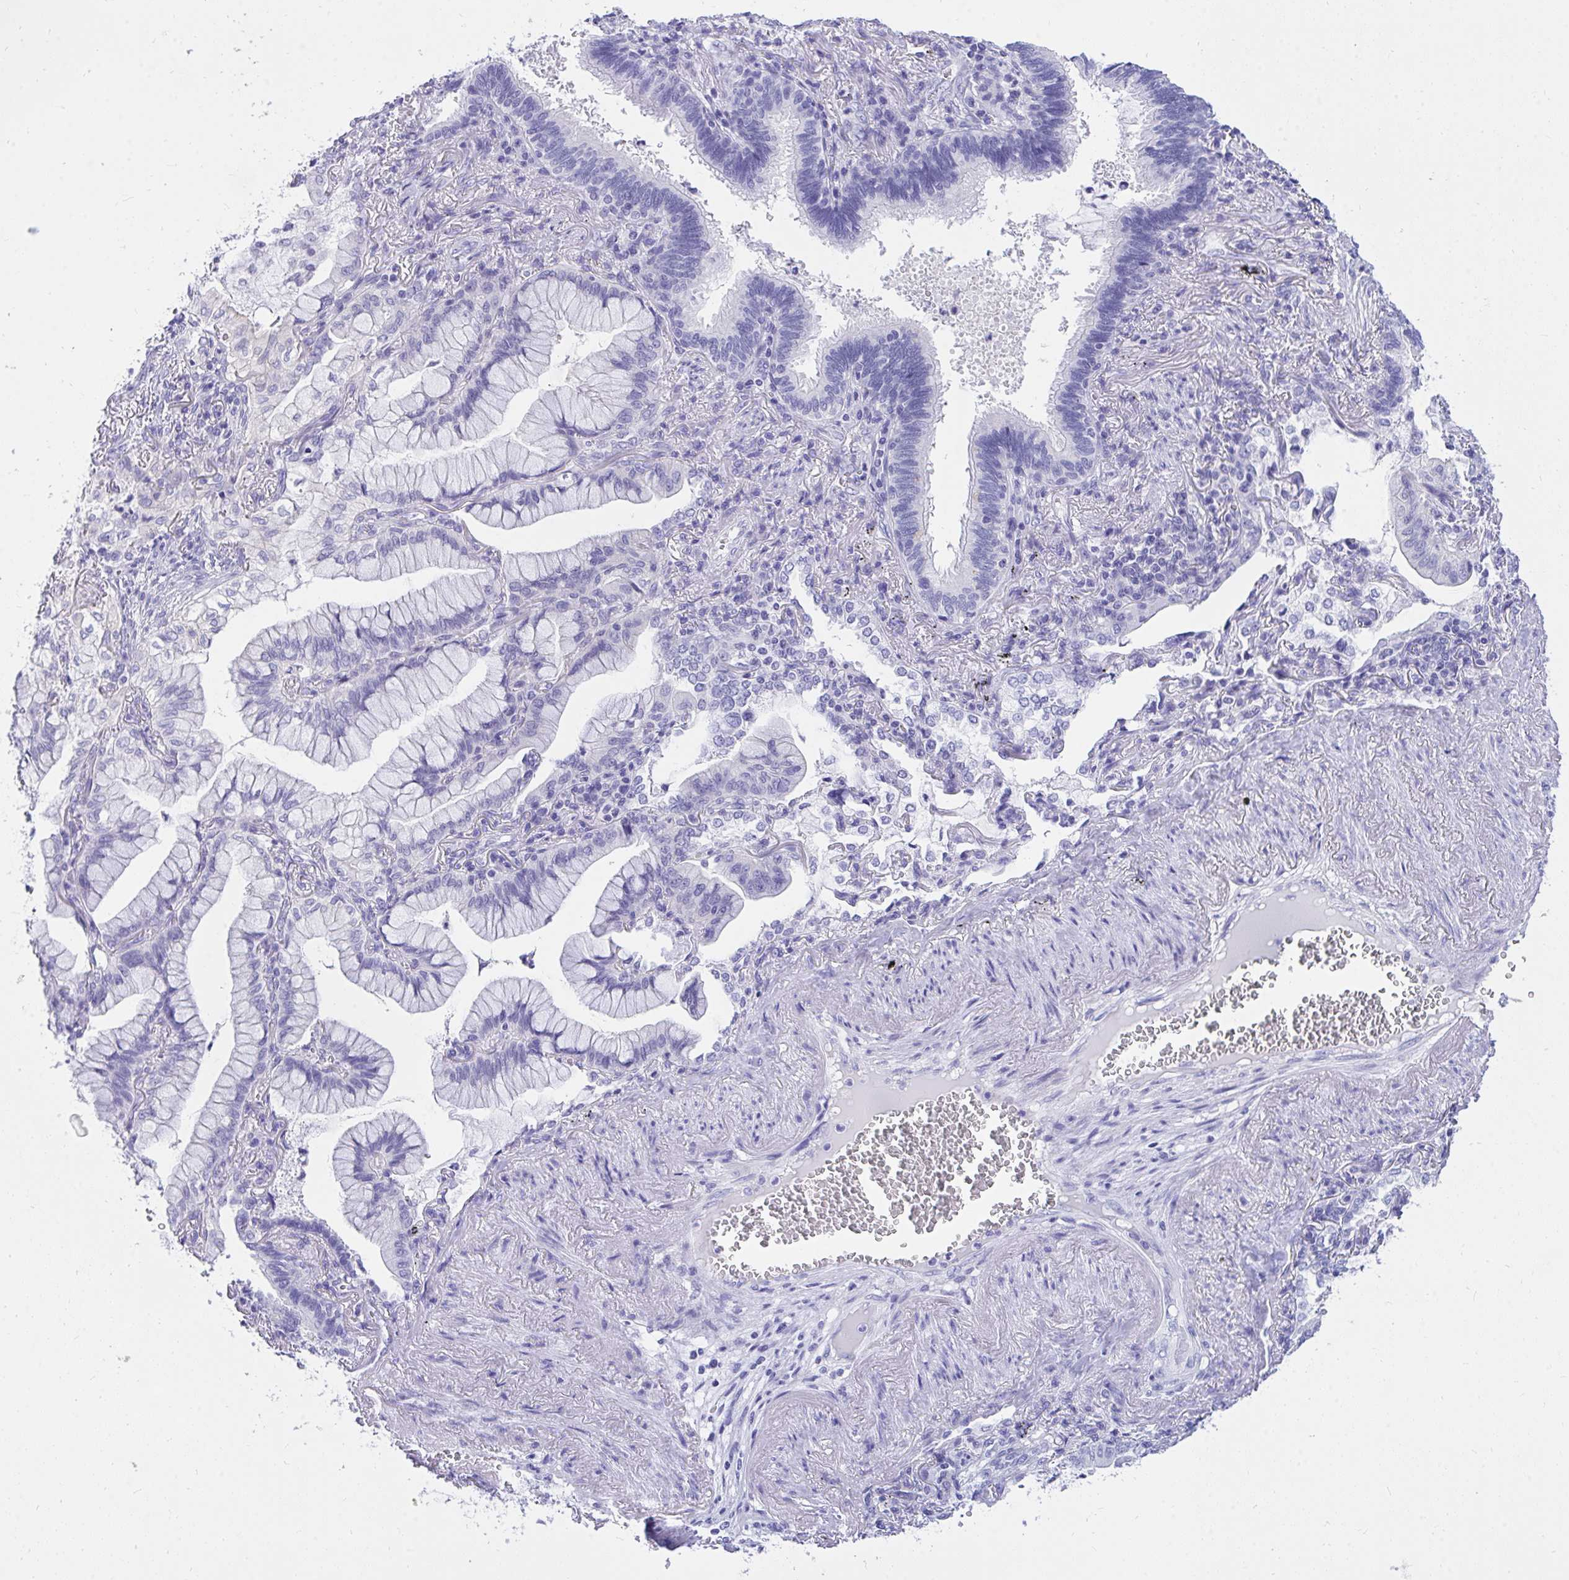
{"staining": {"intensity": "negative", "quantity": "none", "location": "none"}, "tissue": "lung cancer", "cell_type": "Tumor cells", "image_type": "cancer", "snomed": [{"axis": "morphology", "description": "Adenocarcinoma, NOS"}, {"axis": "topography", "description": "Lung"}], "caption": "There is no significant positivity in tumor cells of lung cancer (adenocarcinoma). The staining is performed using DAB brown chromogen with nuclei counter-stained in using hematoxylin.", "gene": "TLN2", "patient": {"sex": "male", "age": 77}}